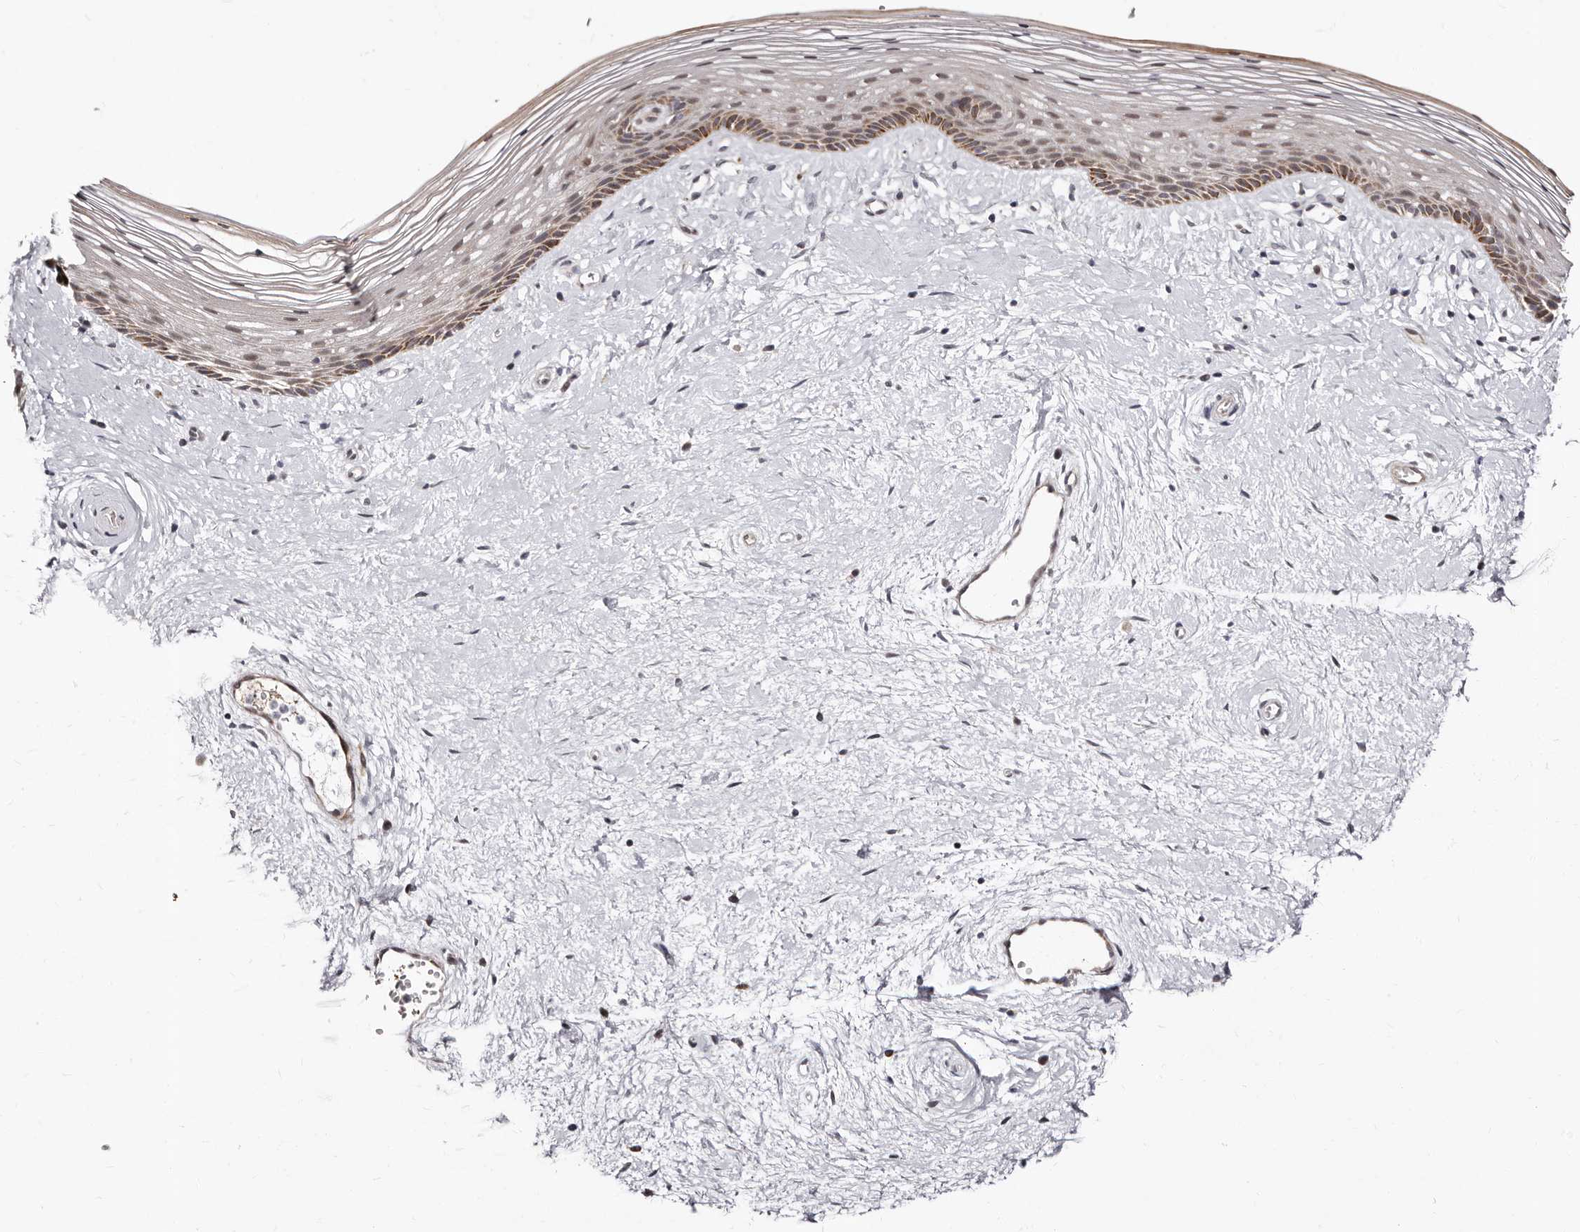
{"staining": {"intensity": "moderate", "quantity": ">75%", "location": "cytoplasmic/membranous,nuclear"}, "tissue": "vagina", "cell_type": "Squamous epithelial cells", "image_type": "normal", "snomed": [{"axis": "morphology", "description": "Normal tissue, NOS"}, {"axis": "topography", "description": "Vagina"}], "caption": "Brown immunohistochemical staining in benign human vagina reveals moderate cytoplasmic/membranous,nuclear positivity in approximately >75% of squamous epithelial cells.", "gene": "PHF20L1", "patient": {"sex": "female", "age": 46}}